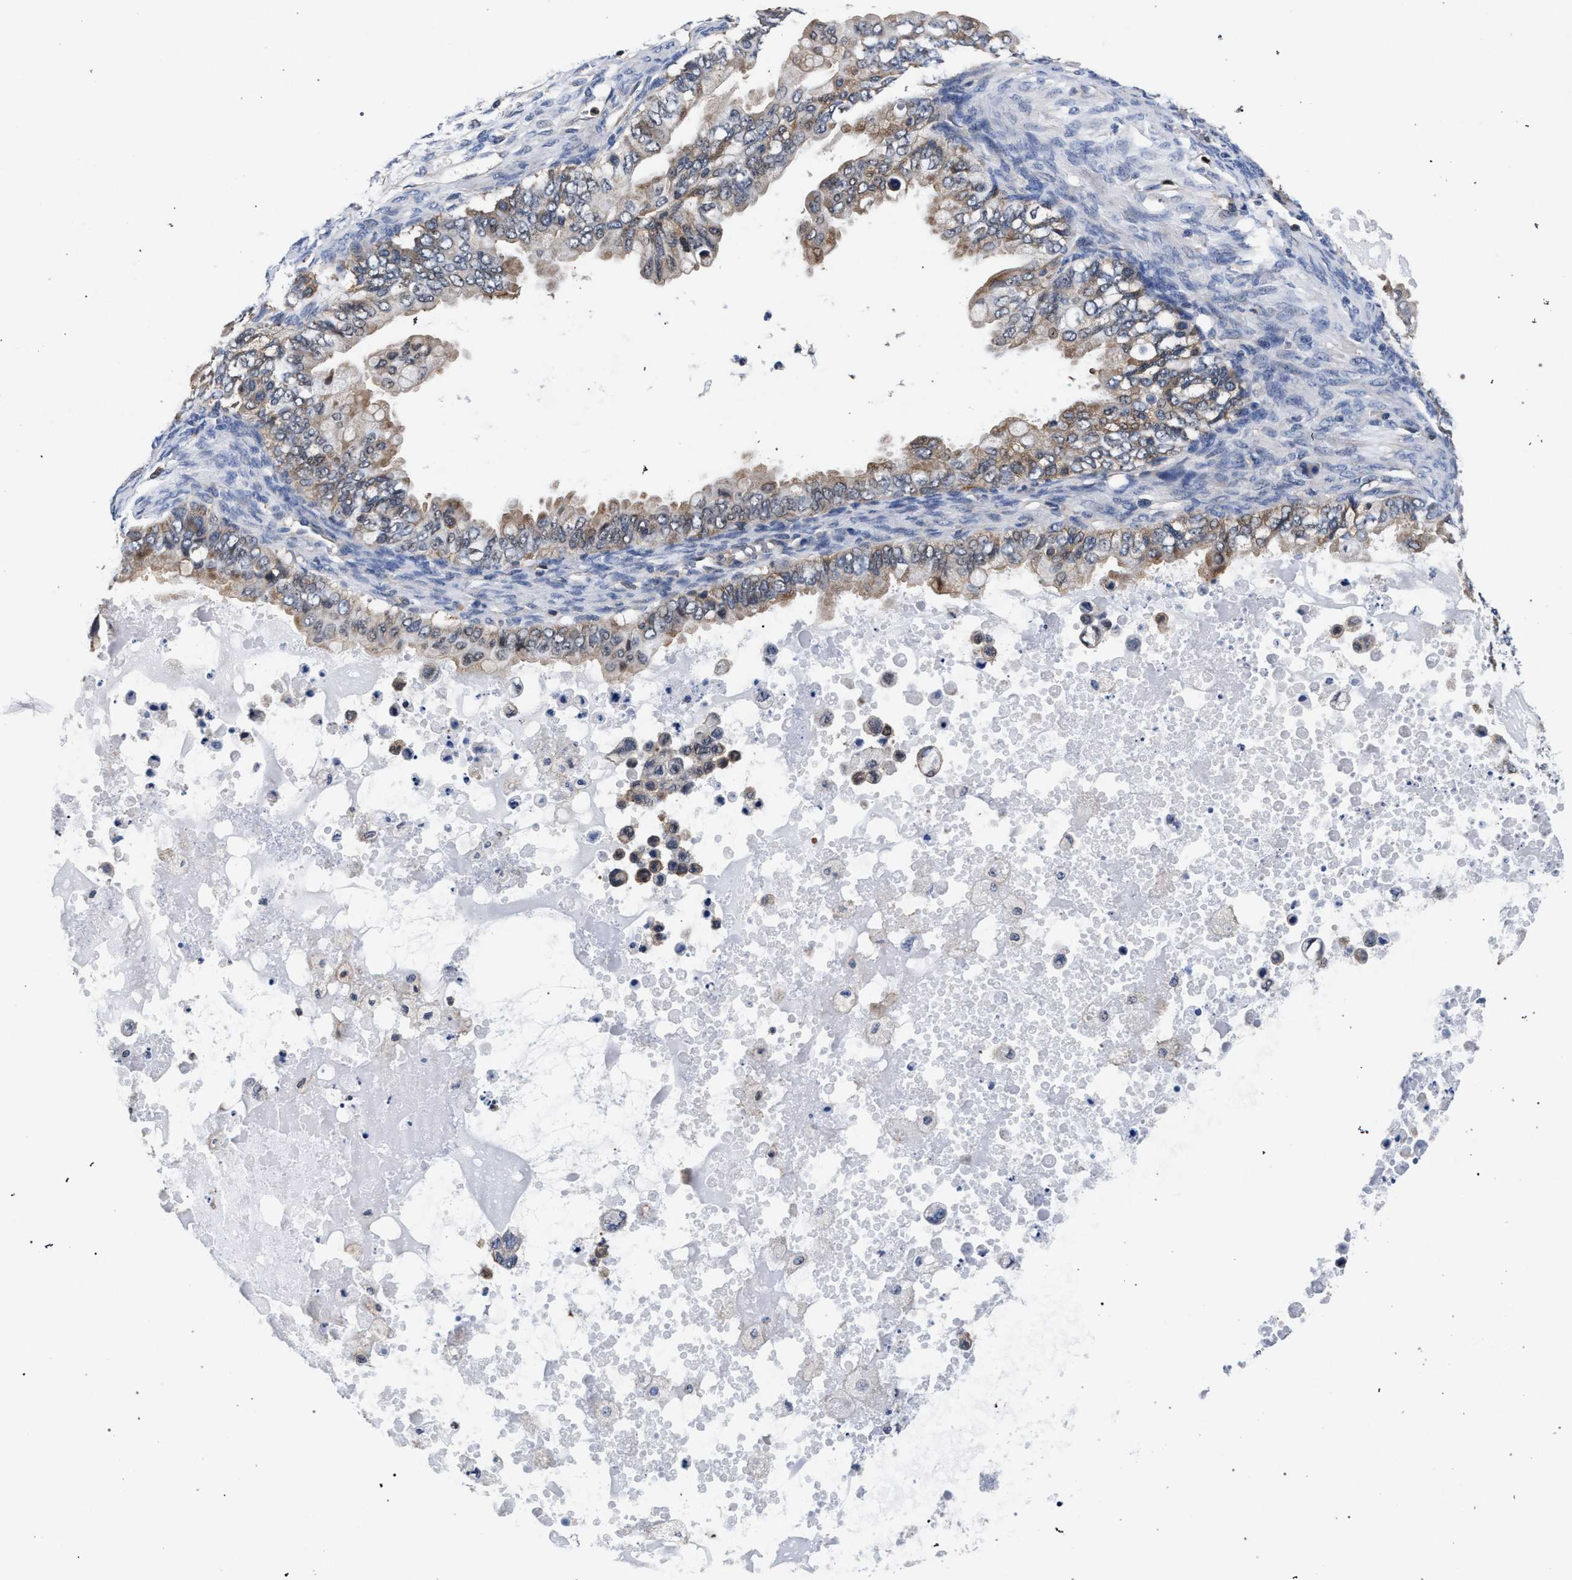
{"staining": {"intensity": "weak", "quantity": ">75%", "location": "cytoplasmic/membranous"}, "tissue": "ovarian cancer", "cell_type": "Tumor cells", "image_type": "cancer", "snomed": [{"axis": "morphology", "description": "Cystadenocarcinoma, mucinous, NOS"}, {"axis": "topography", "description": "Ovary"}], "caption": "Mucinous cystadenocarcinoma (ovarian) stained with immunohistochemistry (IHC) demonstrates weak cytoplasmic/membranous positivity in approximately >75% of tumor cells.", "gene": "LASP1", "patient": {"sex": "female", "age": 80}}